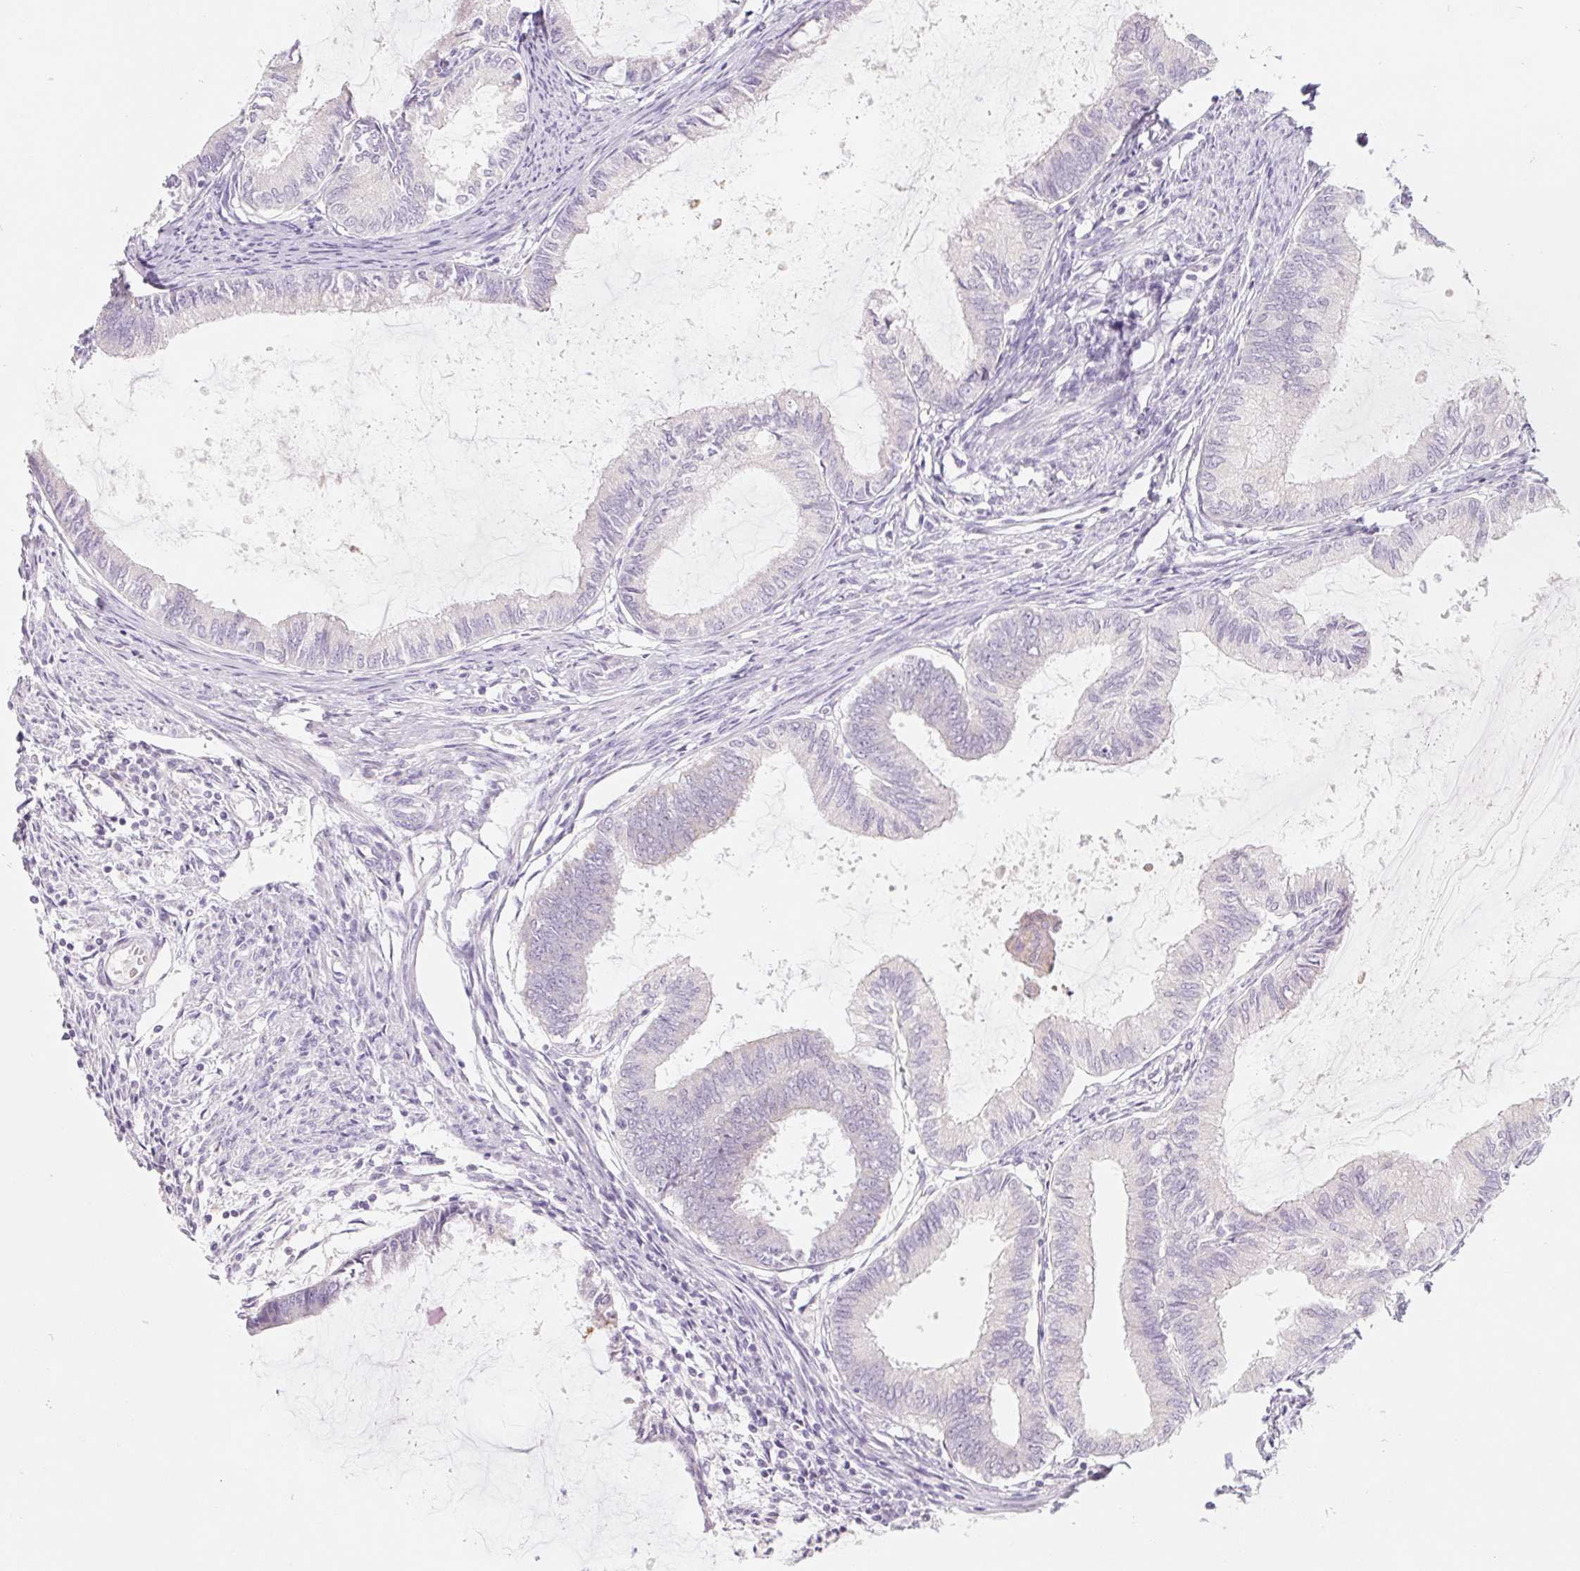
{"staining": {"intensity": "negative", "quantity": "none", "location": "none"}, "tissue": "endometrial cancer", "cell_type": "Tumor cells", "image_type": "cancer", "snomed": [{"axis": "morphology", "description": "Adenocarcinoma, NOS"}, {"axis": "topography", "description": "Endometrium"}], "caption": "Adenocarcinoma (endometrial) stained for a protein using IHC reveals no positivity tumor cells.", "gene": "POU1F1", "patient": {"sex": "female", "age": 86}}